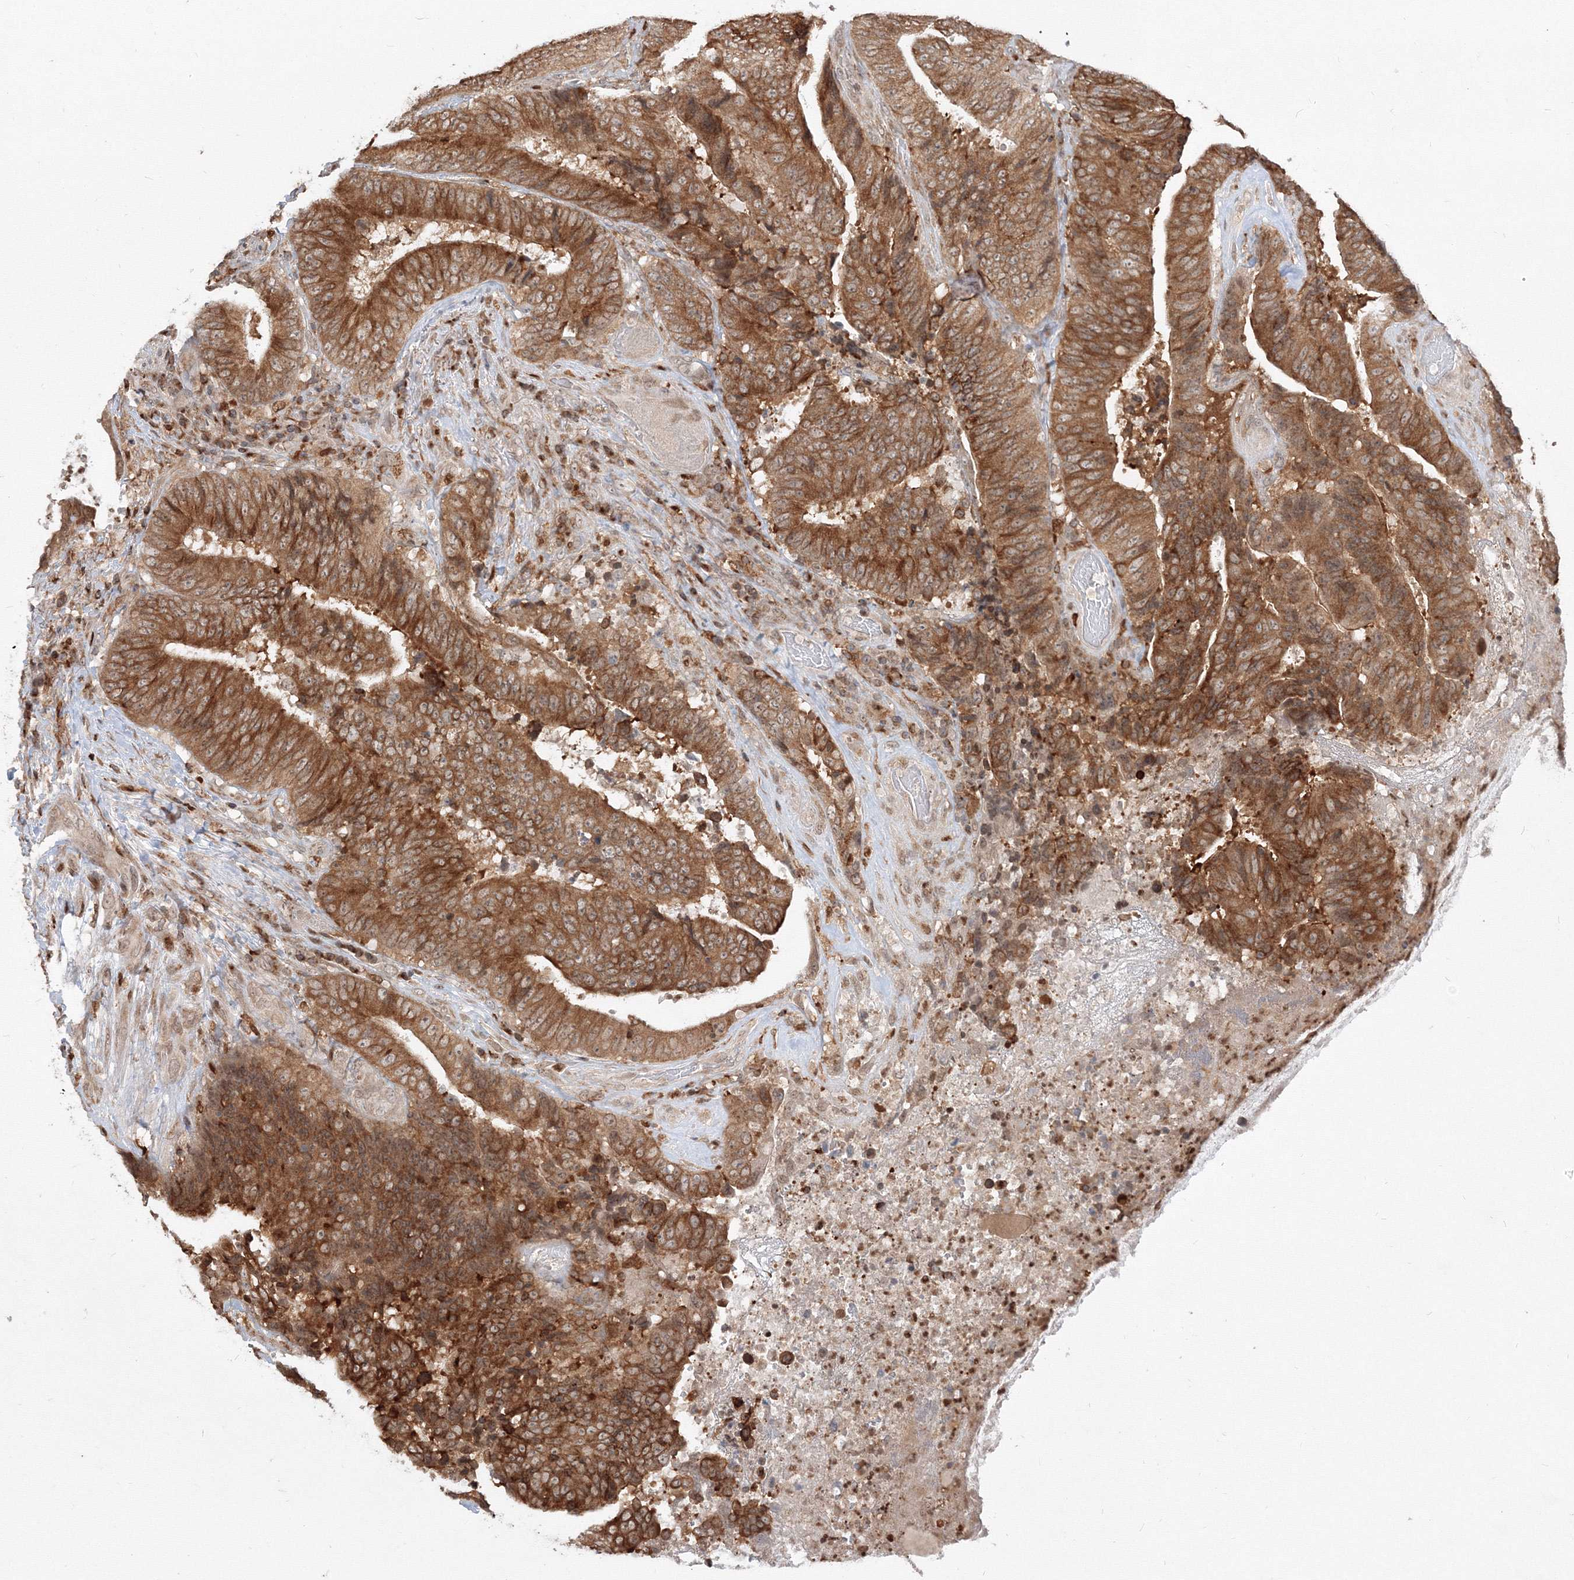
{"staining": {"intensity": "moderate", "quantity": ">75%", "location": "cytoplasmic/membranous"}, "tissue": "colorectal cancer", "cell_type": "Tumor cells", "image_type": "cancer", "snomed": [{"axis": "morphology", "description": "Adenocarcinoma, NOS"}, {"axis": "topography", "description": "Rectum"}], "caption": "Immunohistochemical staining of human adenocarcinoma (colorectal) shows medium levels of moderate cytoplasmic/membranous expression in approximately >75% of tumor cells.", "gene": "TMEM50B", "patient": {"sex": "male", "age": 72}}